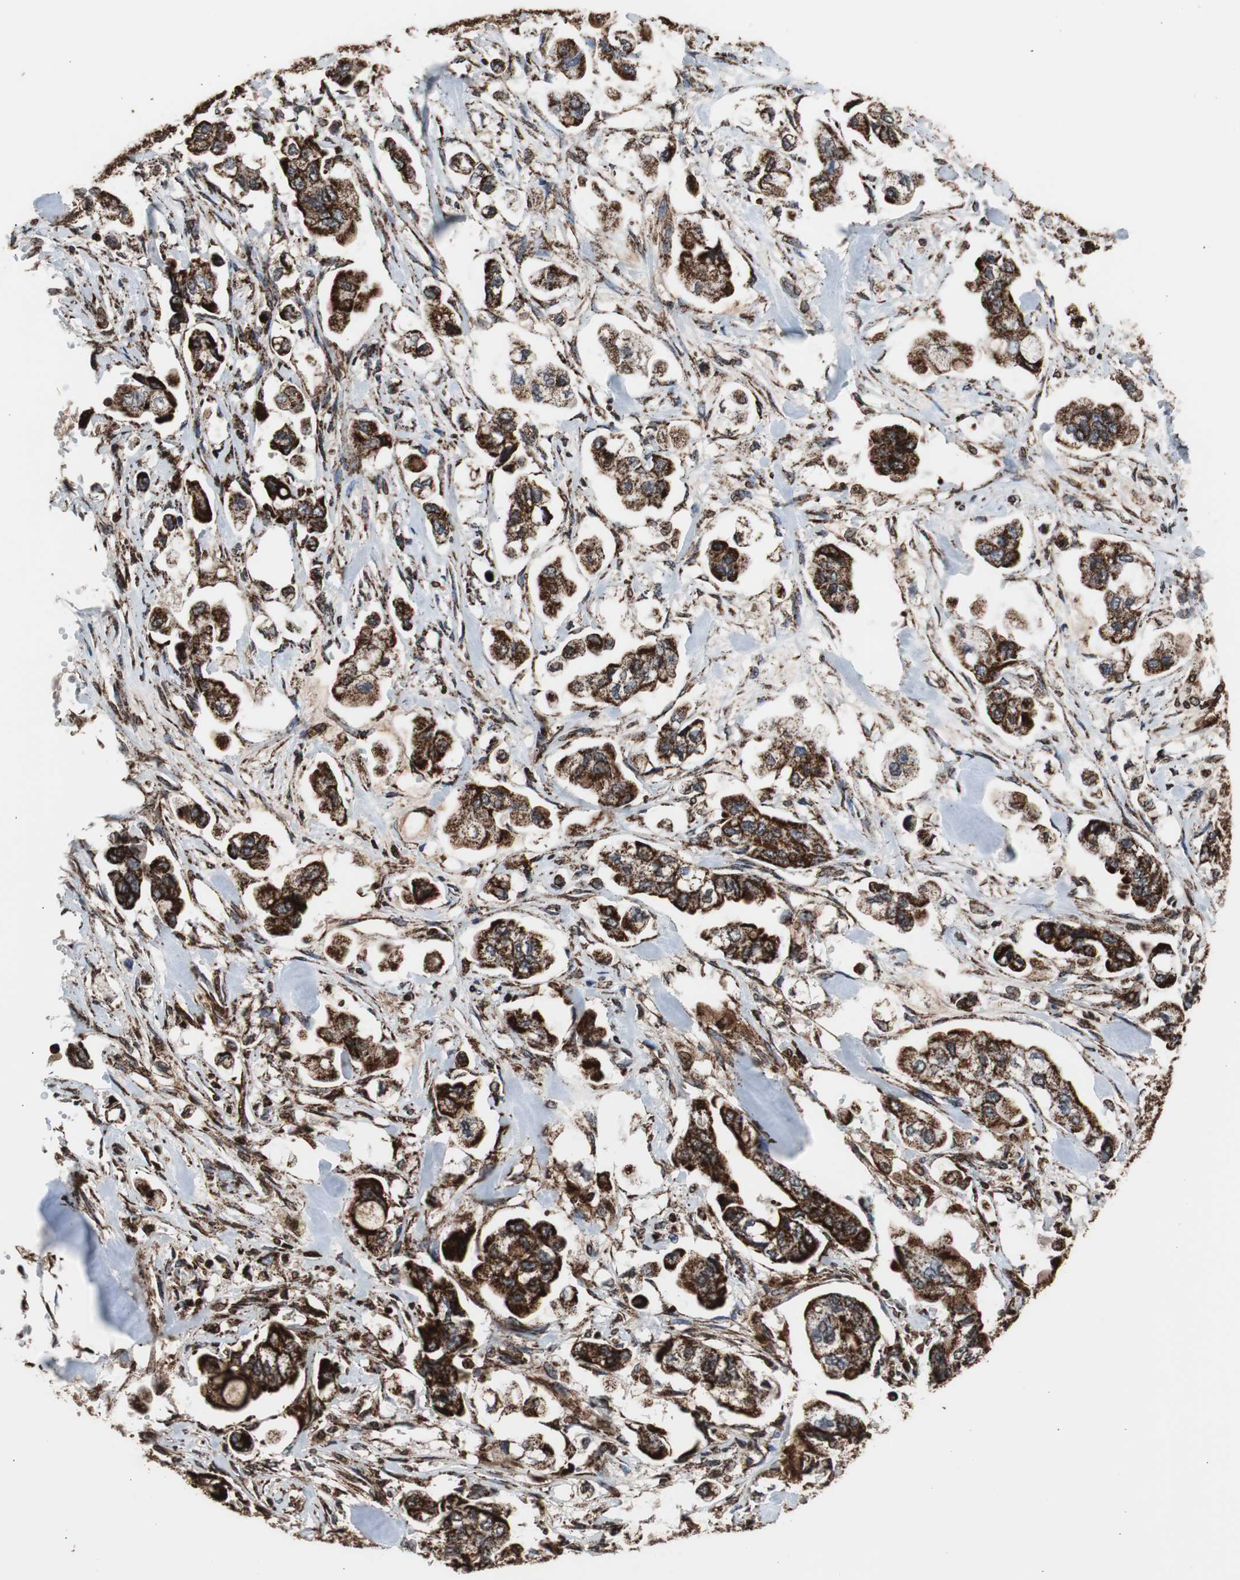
{"staining": {"intensity": "strong", "quantity": ">75%", "location": "cytoplasmic/membranous"}, "tissue": "stomach cancer", "cell_type": "Tumor cells", "image_type": "cancer", "snomed": [{"axis": "morphology", "description": "Adenocarcinoma, NOS"}, {"axis": "topography", "description": "Stomach"}], "caption": "Immunohistochemistry (IHC) staining of adenocarcinoma (stomach), which displays high levels of strong cytoplasmic/membranous staining in about >75% of tumor cells indicating strong cytoplasmic/membranous protein positivity. The staining was performed using DAB (3,3'-diaminobenzidine) (brown) for protein detection and nuclei were counterstained in hematoxylin (blue).", "gene": "HSPA9", "patient": {"sex": "male", "age": 62}}